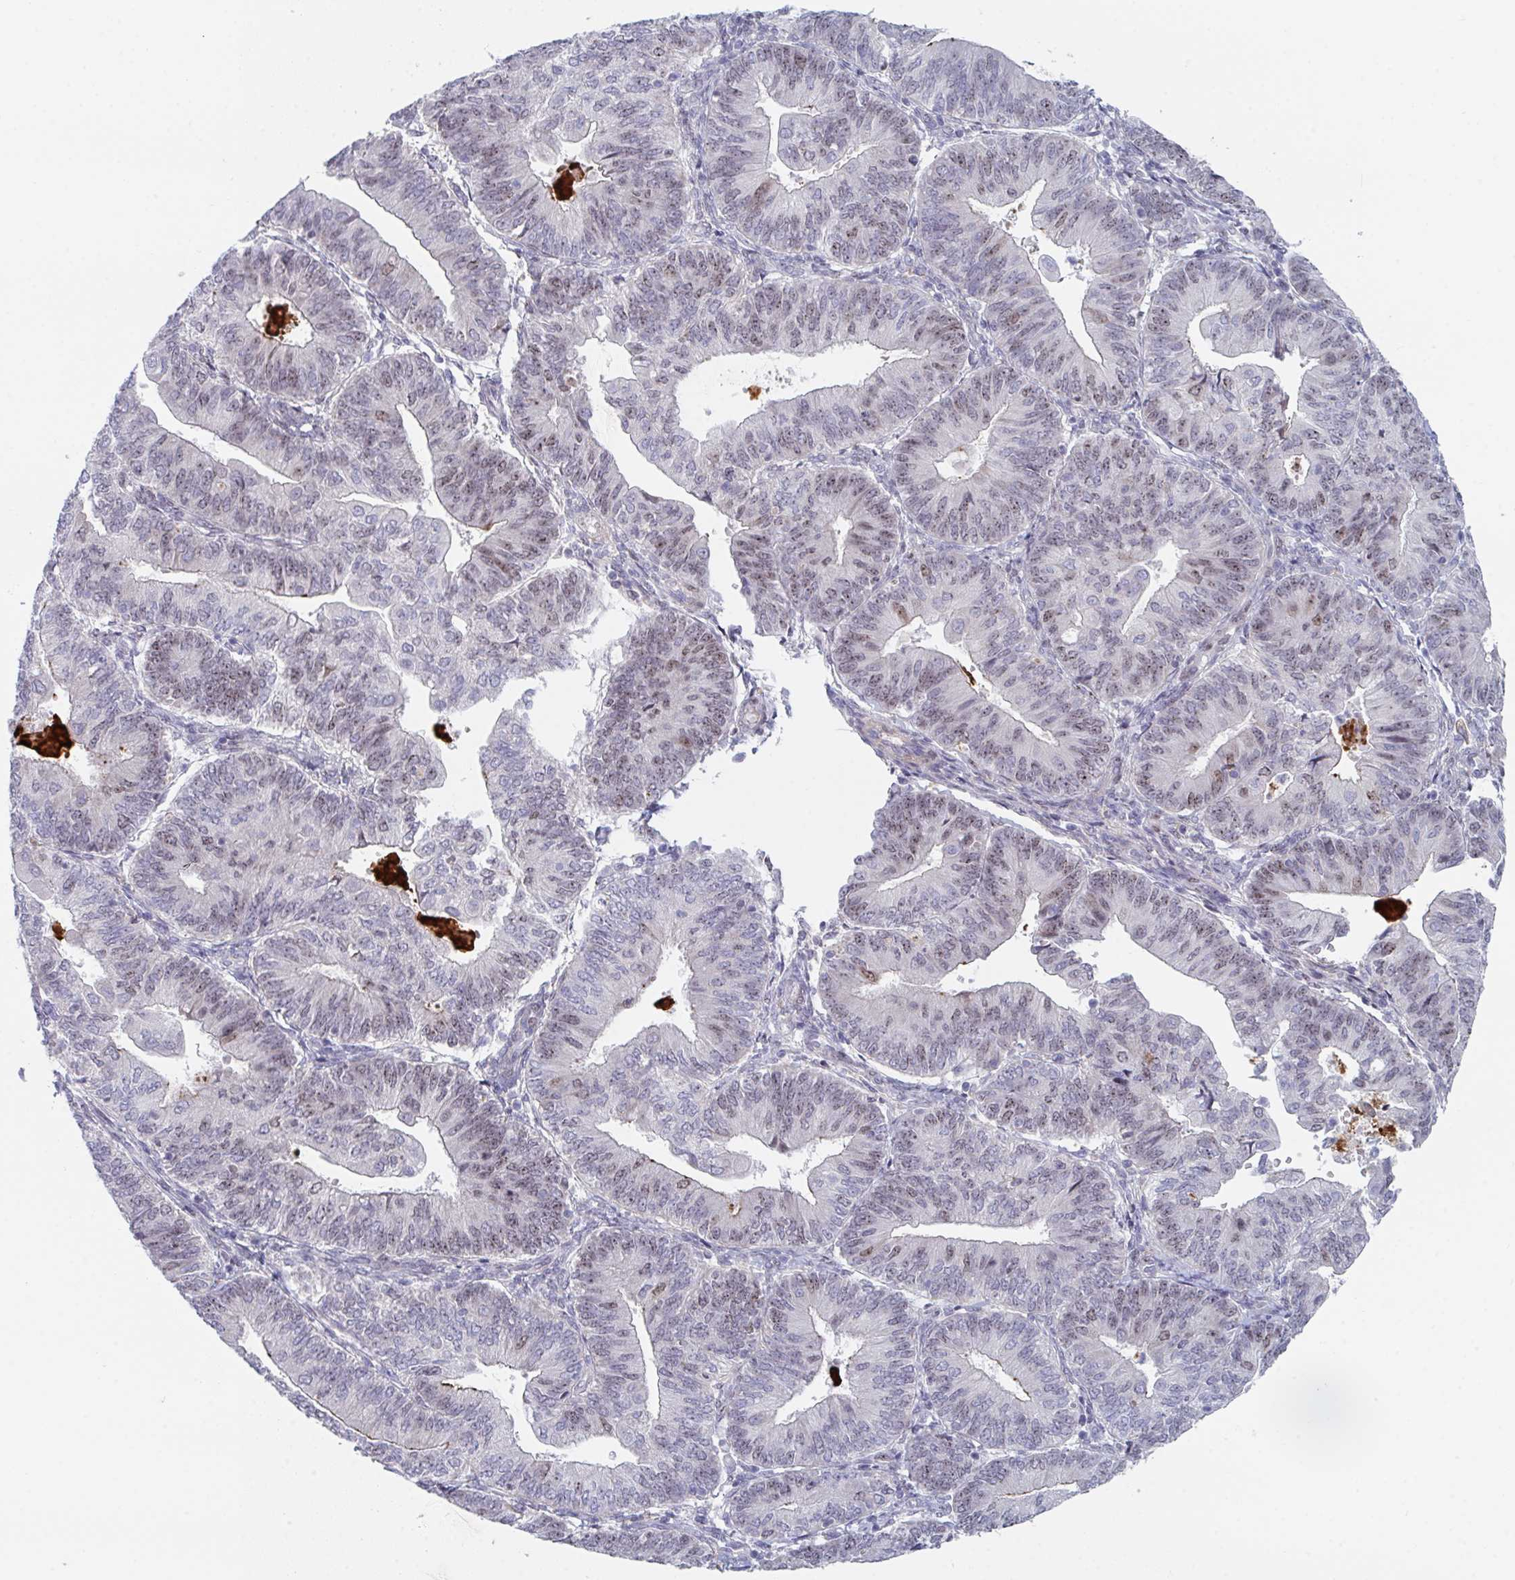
{"staining": {"intensity": "weak", "quantity": "25%-75%", "location": "nuclear"}, "tissue": "endometrial cancer", "cell_type": "Tumor cells", "image_type": "cancer", "snomed": [{"axis": "morphology", "description": "Adenocarcinoma, NOS"}, {"axis": "topography", "description": "Endometrium"}], "caption": "Tumor cells show weak nuclear positivity in about 25%-75% of cells in endometrial adenocarcinoma. Immunohistochemistry stains the protein of interest in brown and the nuclei are stained blue.", "gene": "CENPT", "patient": {"sex": "female", "age": 65}}